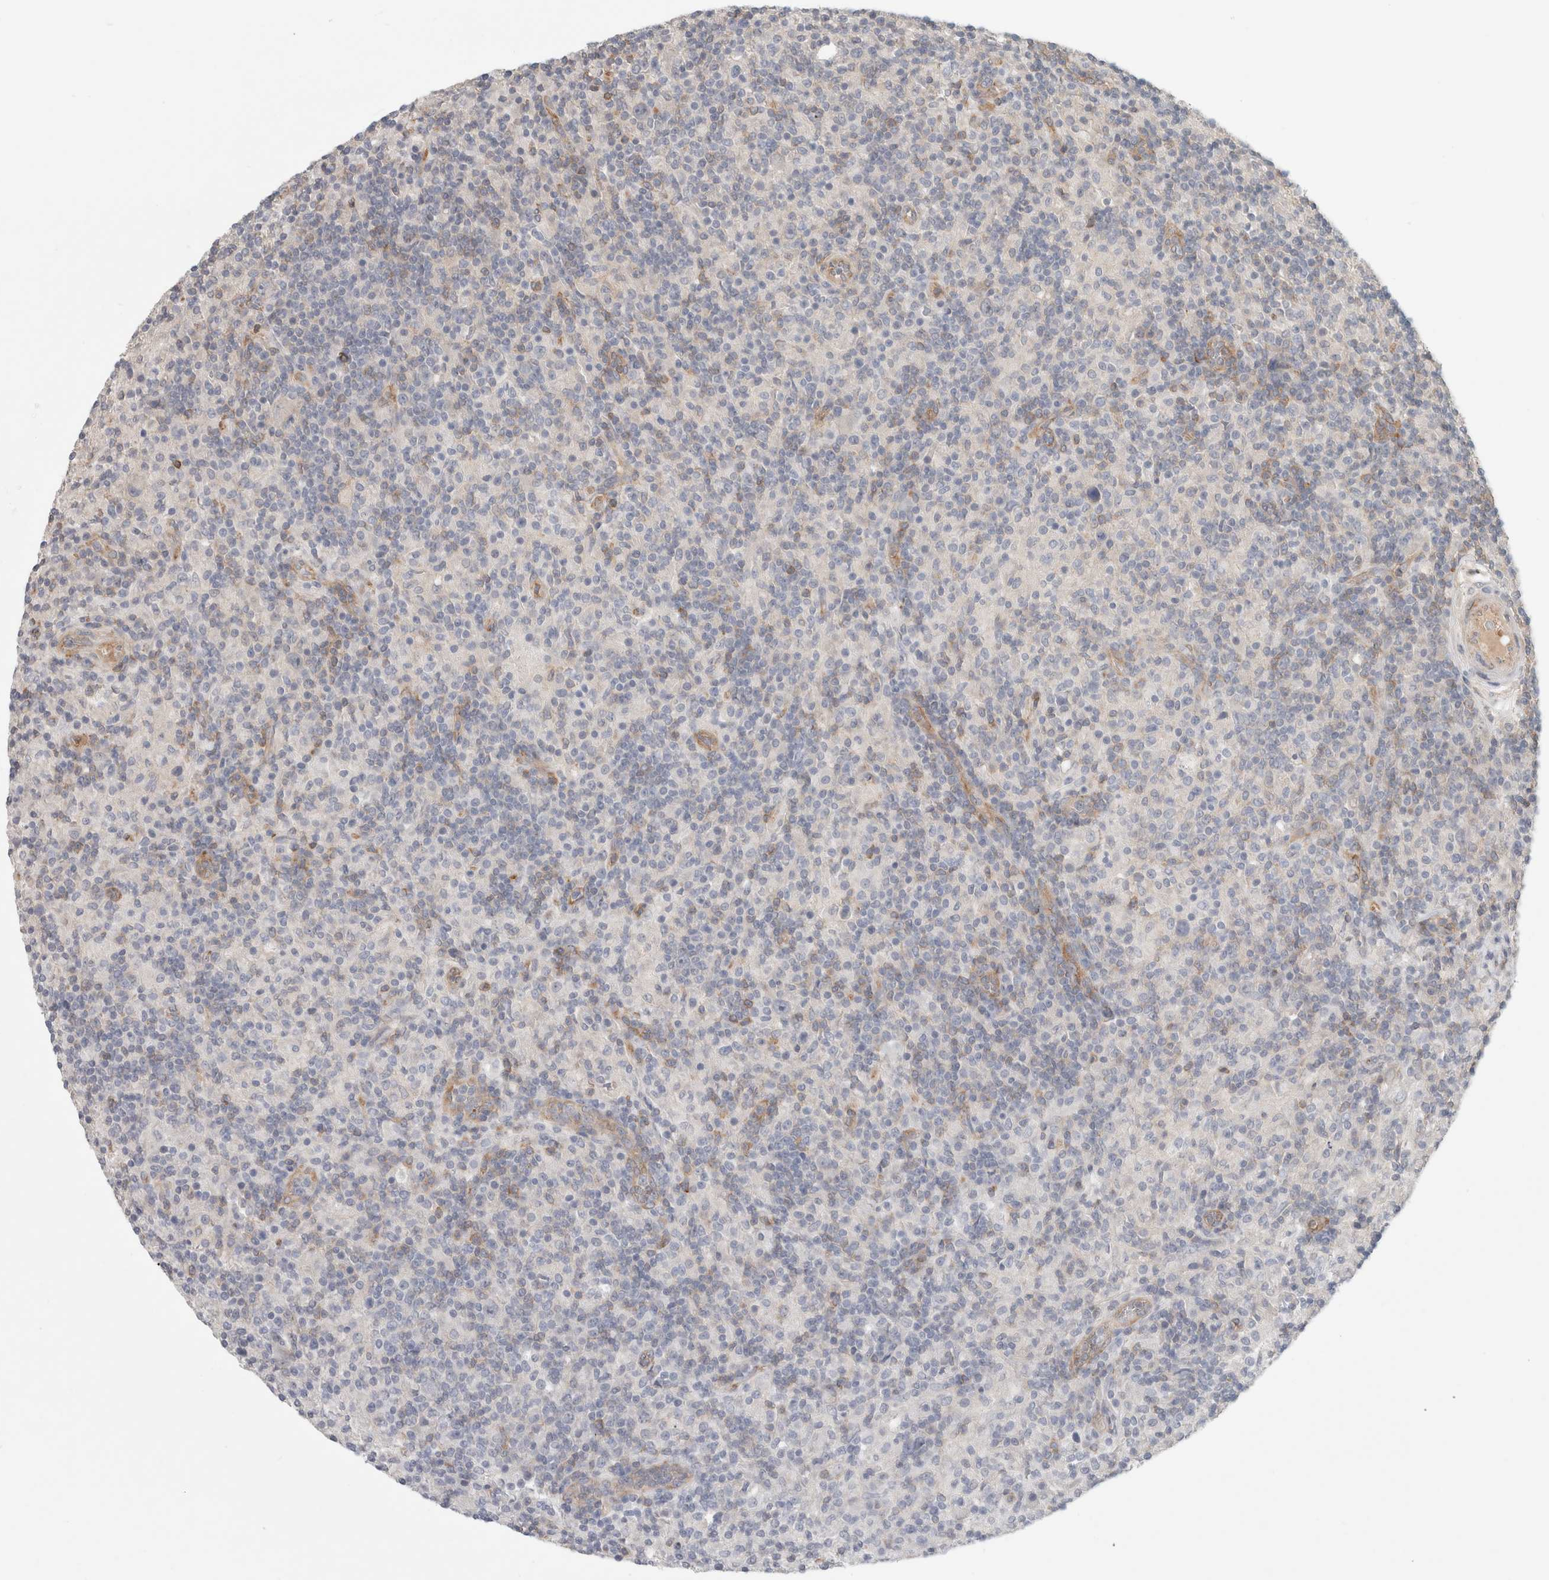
{"staining": {"intensity": "negative", "quantity": "none", "location": "none"}, "tissue": "lymphoma", "cell_type": "Tumor cells", "image_type": "cancer", "snomed": [{"axis": "morphology", "description": "Hodgkin's disease, NOS"}, {"axis": "topography", "description": "Lymph node"}], "caption": "This is a image of immunohistochemistry (IHC) staining of Hodgkin's disease, which shows no positivity in tumor cells.", "gene": "RASAL2", "patient": {"sex": "male", "age": 70}}